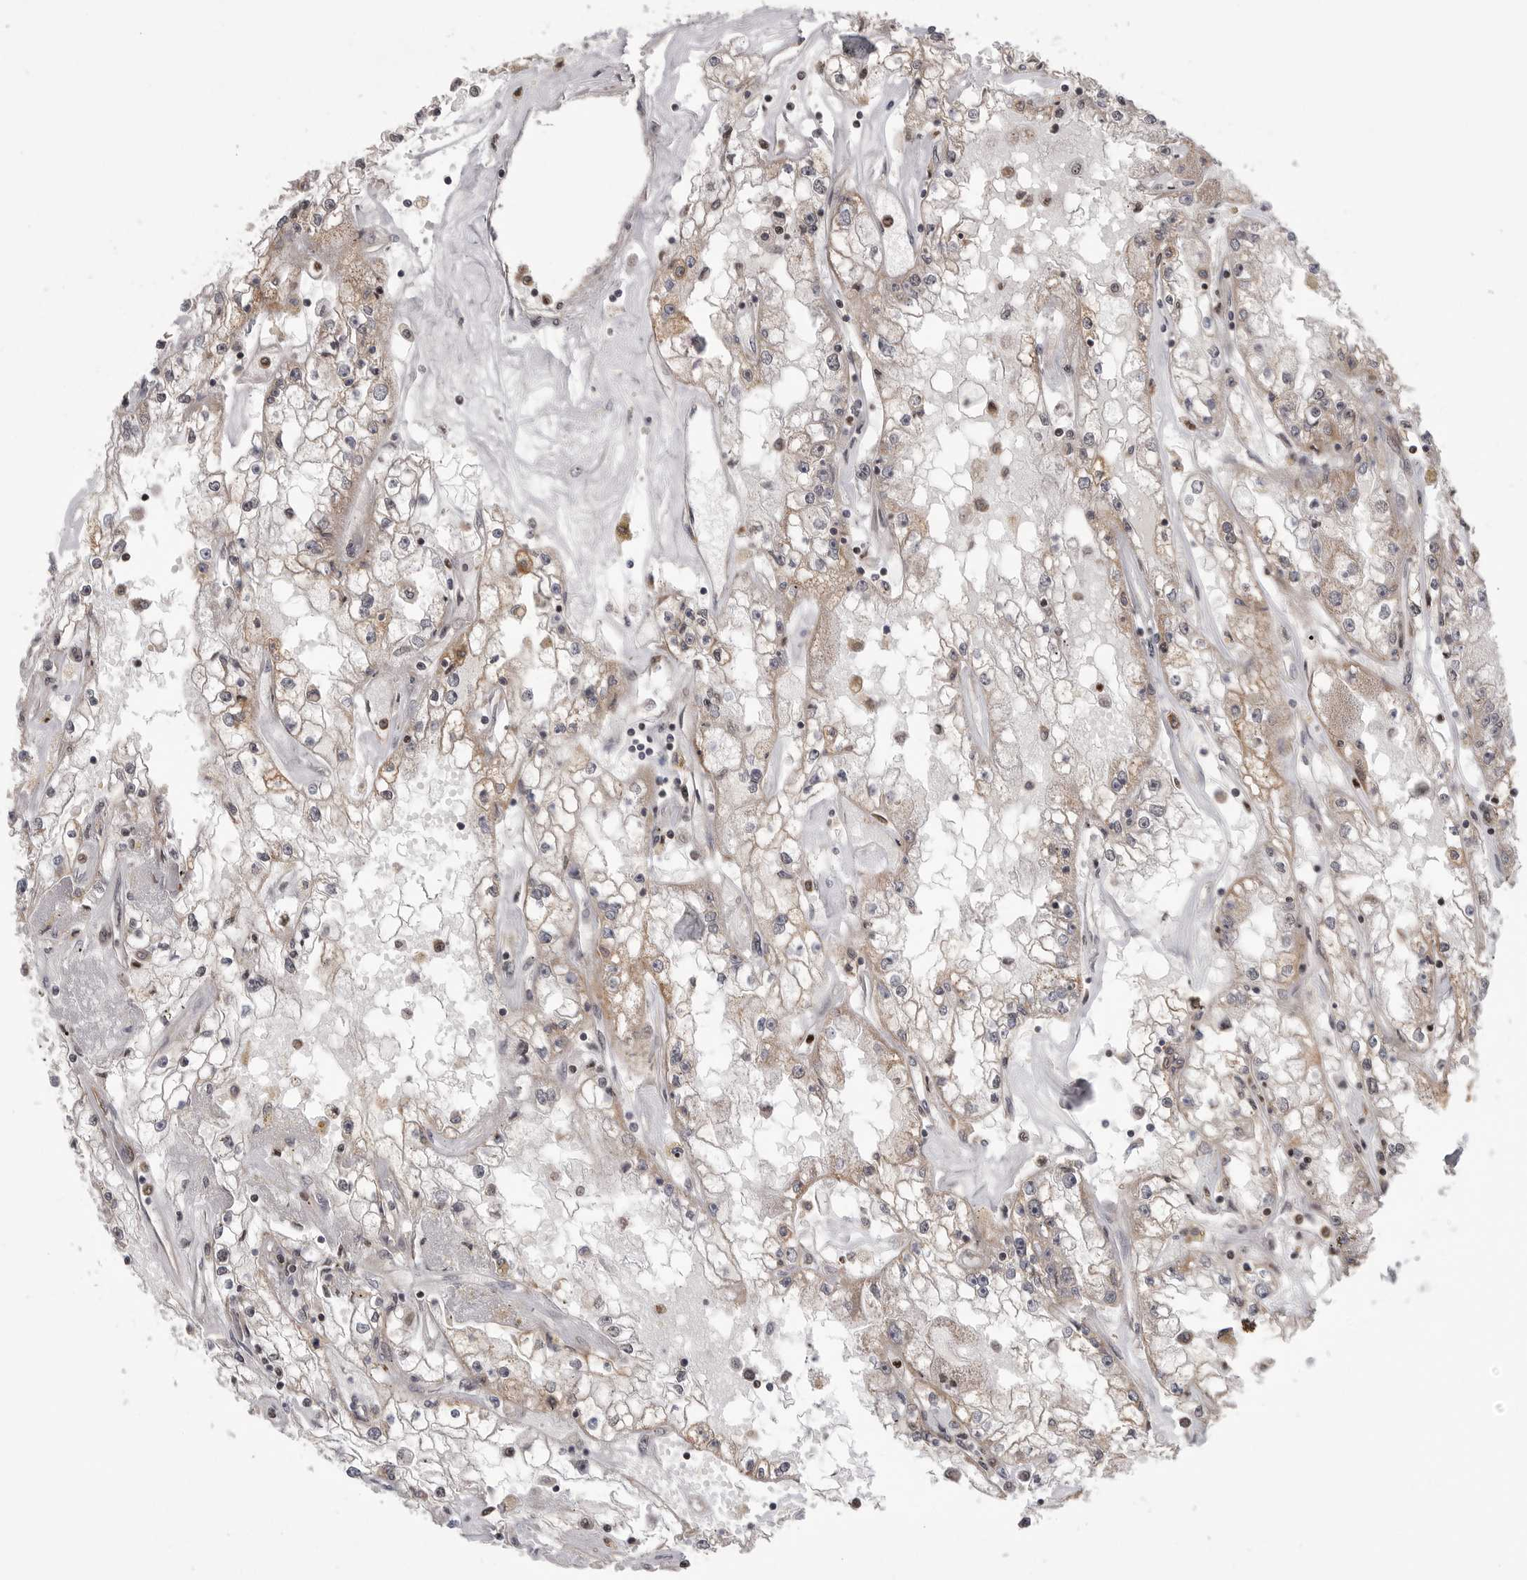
{"staining": {"intensity": "negative", "quantity": "none", "location": "none"}, "tissue": "renal cancer", "cell_type": "Tumor cells", "image_type": "cancer", "snomed": [{"axis": "morphology", "description": "Adenocarcinoma, NOS"}, {"axis": "topography", "description": "Kidney"}], "caption": "A histopathology image of renal cancer (adenocarcinoma) stained for a protein displays no brown staining in tumor cells. Brightfield microscopy of immunohistochemistry stained with DAB (3,3'-diaminobenzidine) (brown) and hematoxylin (blue), captured at high magnification.", "gene": "OXR1", "patient": {"sex": "male", "age": 56}}